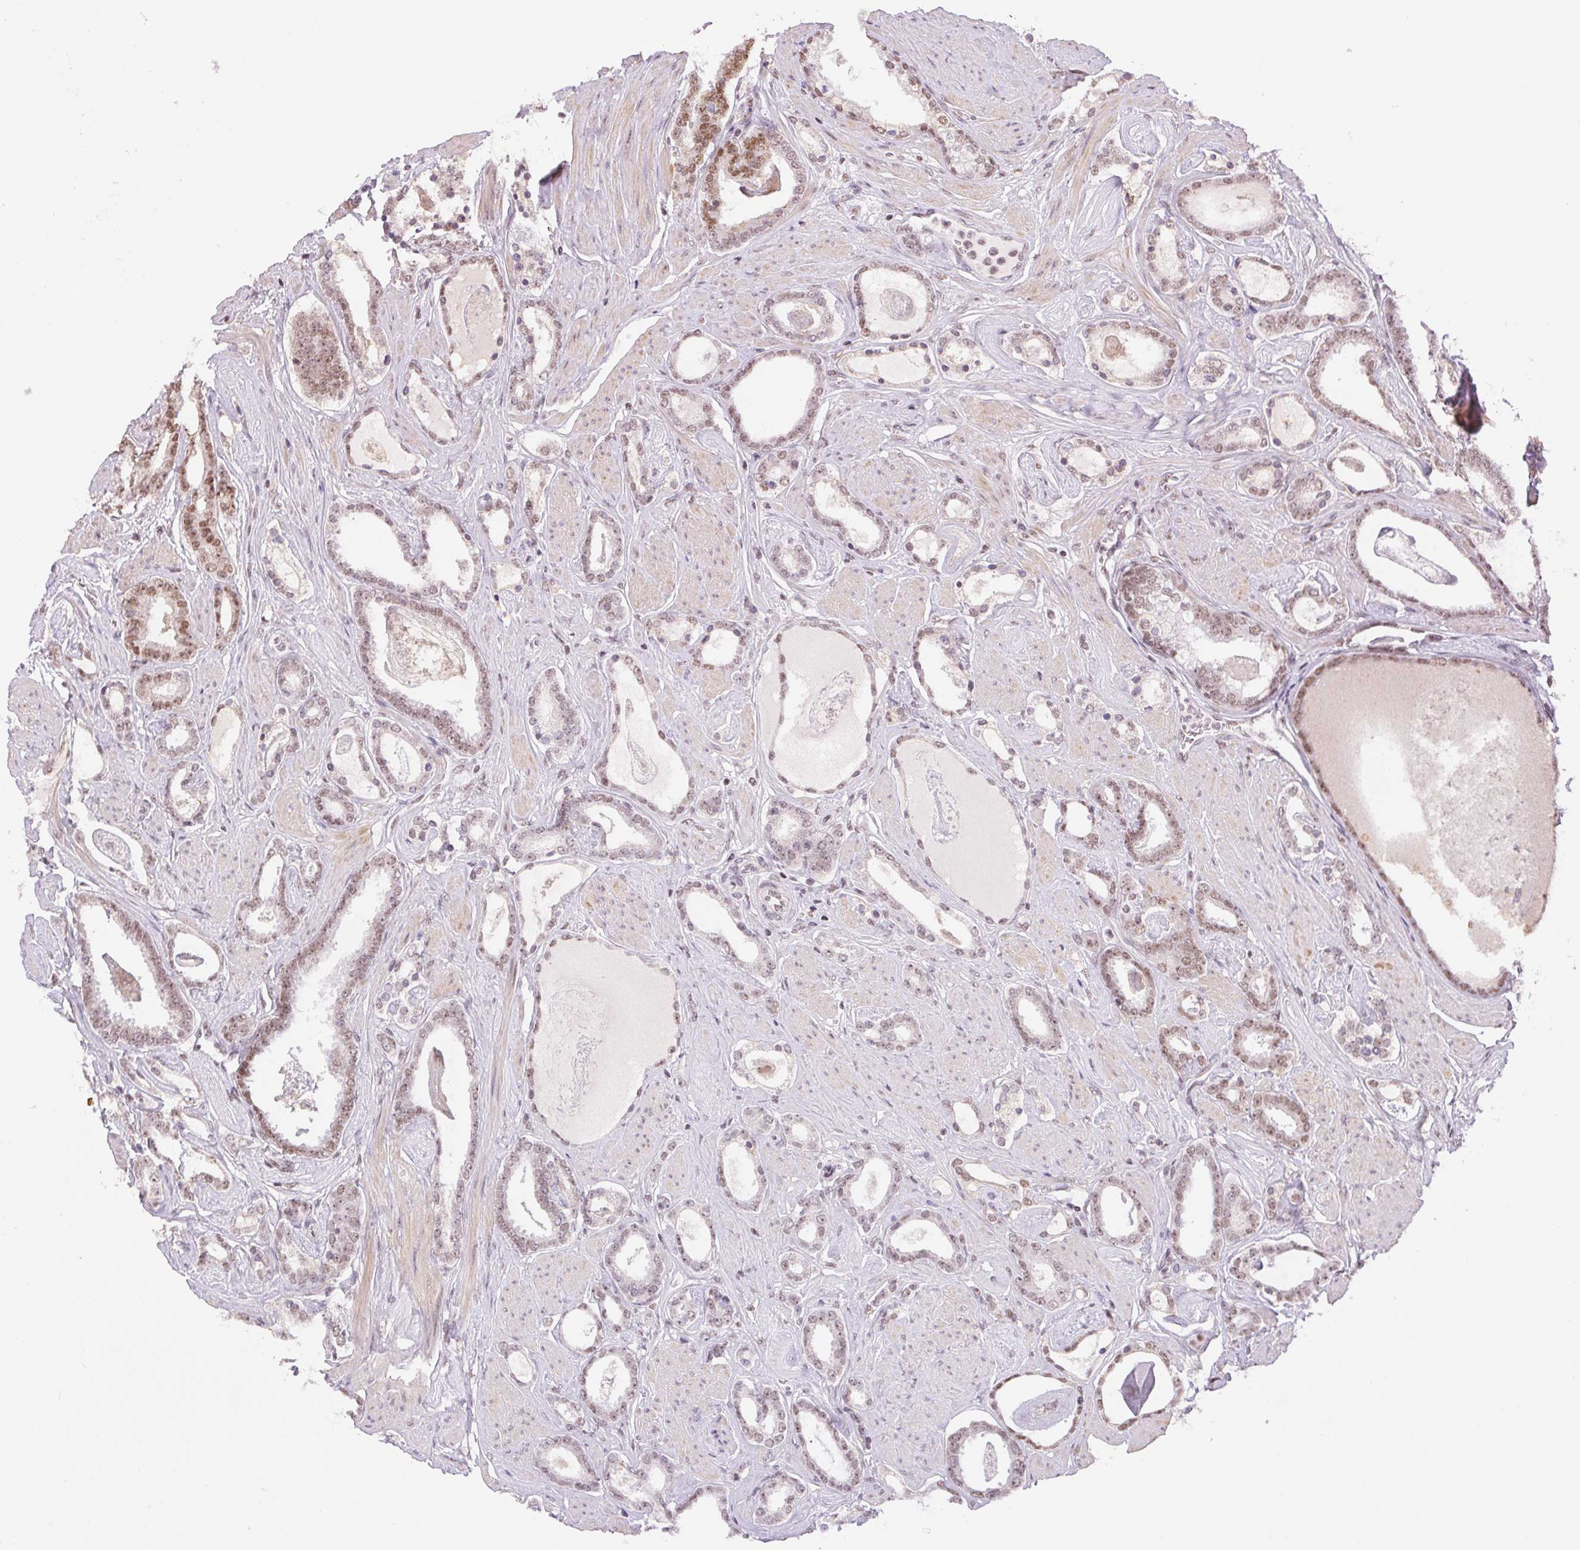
{"staining": {"intensity": "moderate", "quantity": "25%-75%", "location": "nuclear"}, "tissue": "prostate cancer", "cell_type": "Tumor cells", "image_type": "cancer", "snomed": [{"axis": "morphology", "description": "Adenocarcinoma, High grade"}, {"axis": "topography", "description": "Prostate"}], "caption": "IHC histopathology image of prostate cancer stained for a protein (brown), which demonstrates medium levels of moderate nuclear positivity in approximately 25%-75% of tumor cells.", "gene": "RPRD1B", "patient": {"sex": "male", "age": 63}}